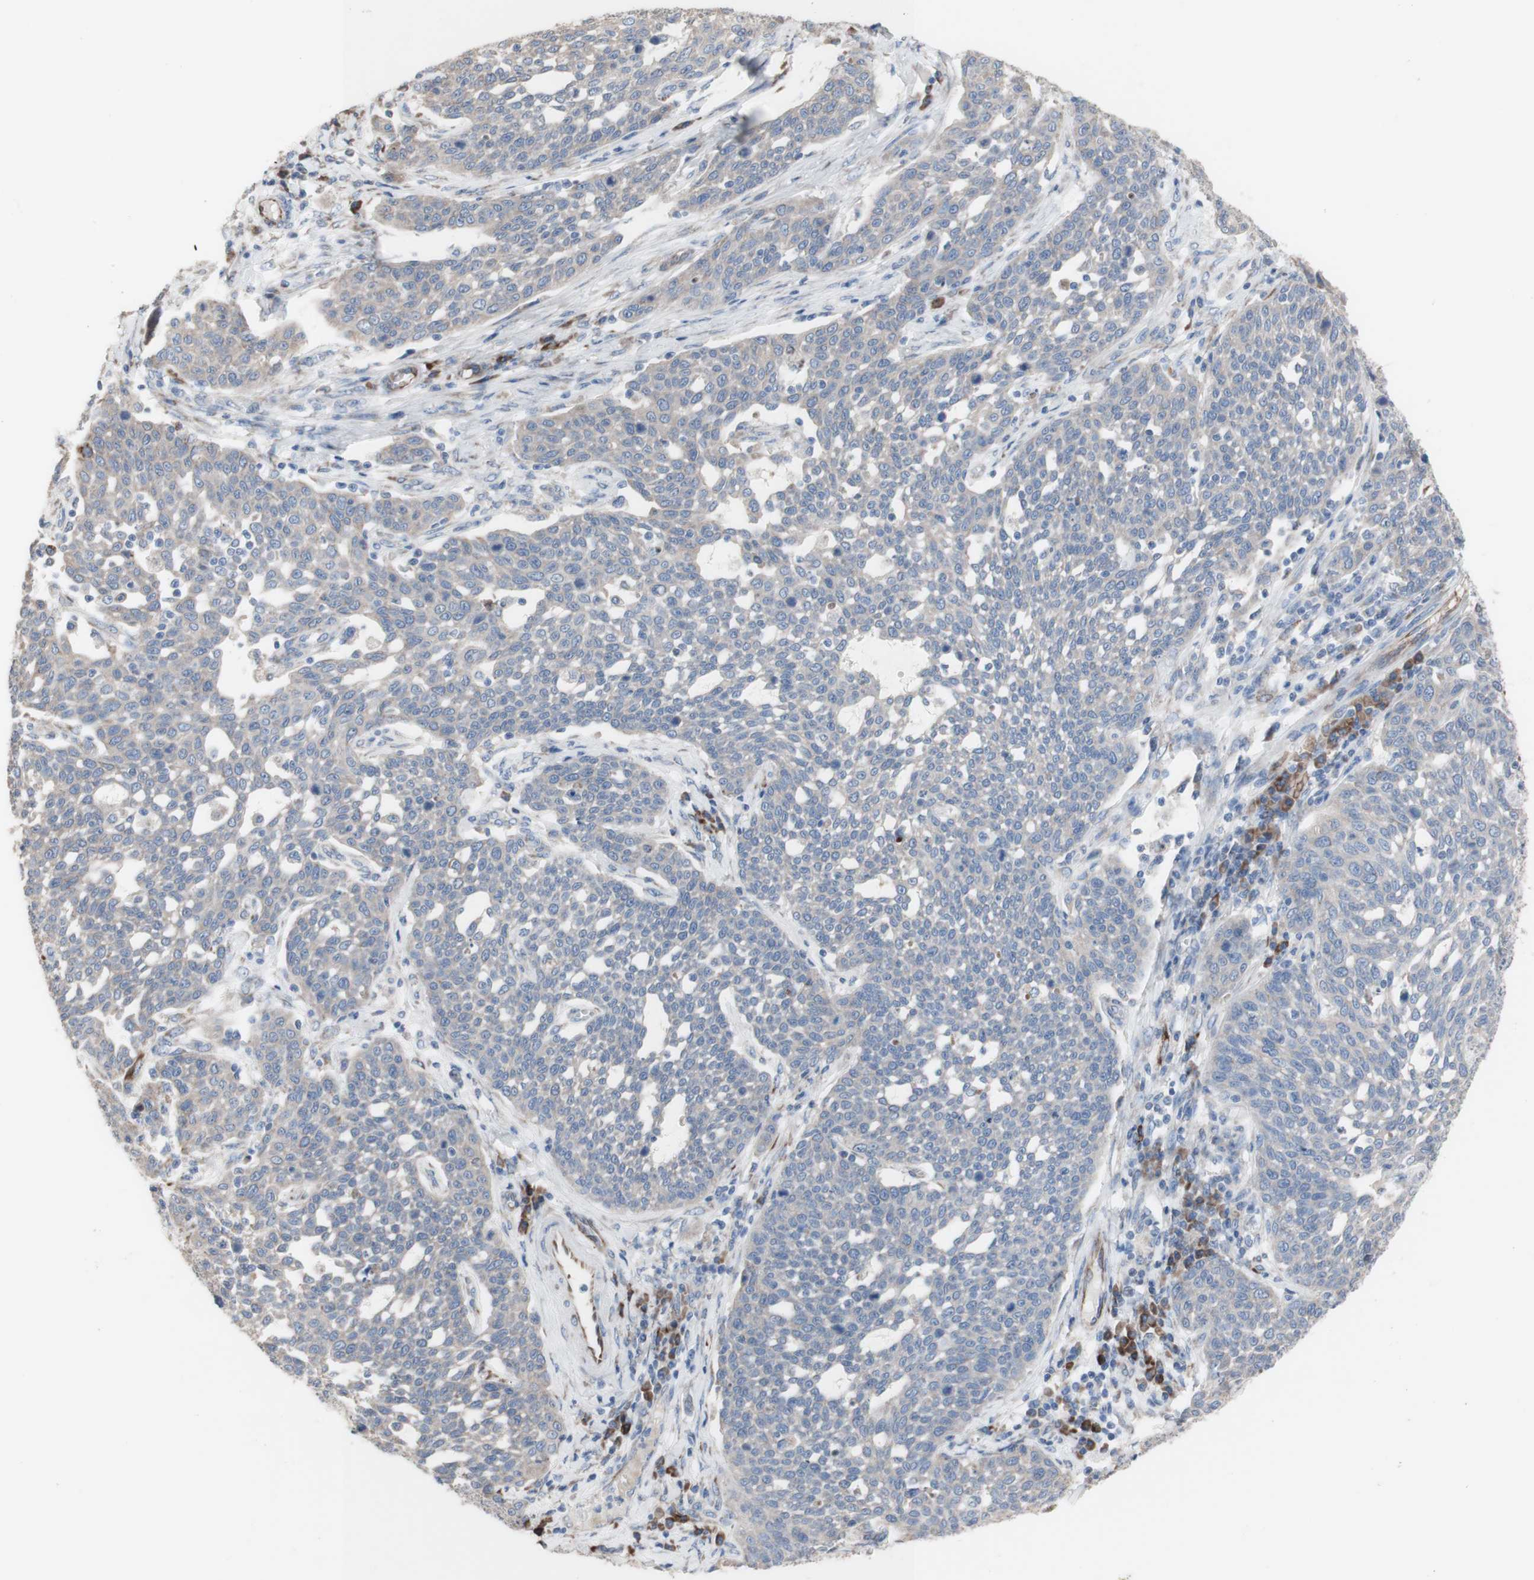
{"staining": {"intensity": "negative", "quantity": "none", "location": "none"}, "tissue": "cervical cancer", "cell_type": "Tumor cells", "image_type": "cancer", "snomed": [{"axis": "morphology", "description": "Squamous cell carcinoma, NOS"}, {"axis": "topography", "description": "Cervix"}], "caption": "There is no significant staining in tumor cells of cervical cancer (squamous cell carcinoma).", "gene": "AGPAT5", "patient": {"sex": "female", "age": 34}}